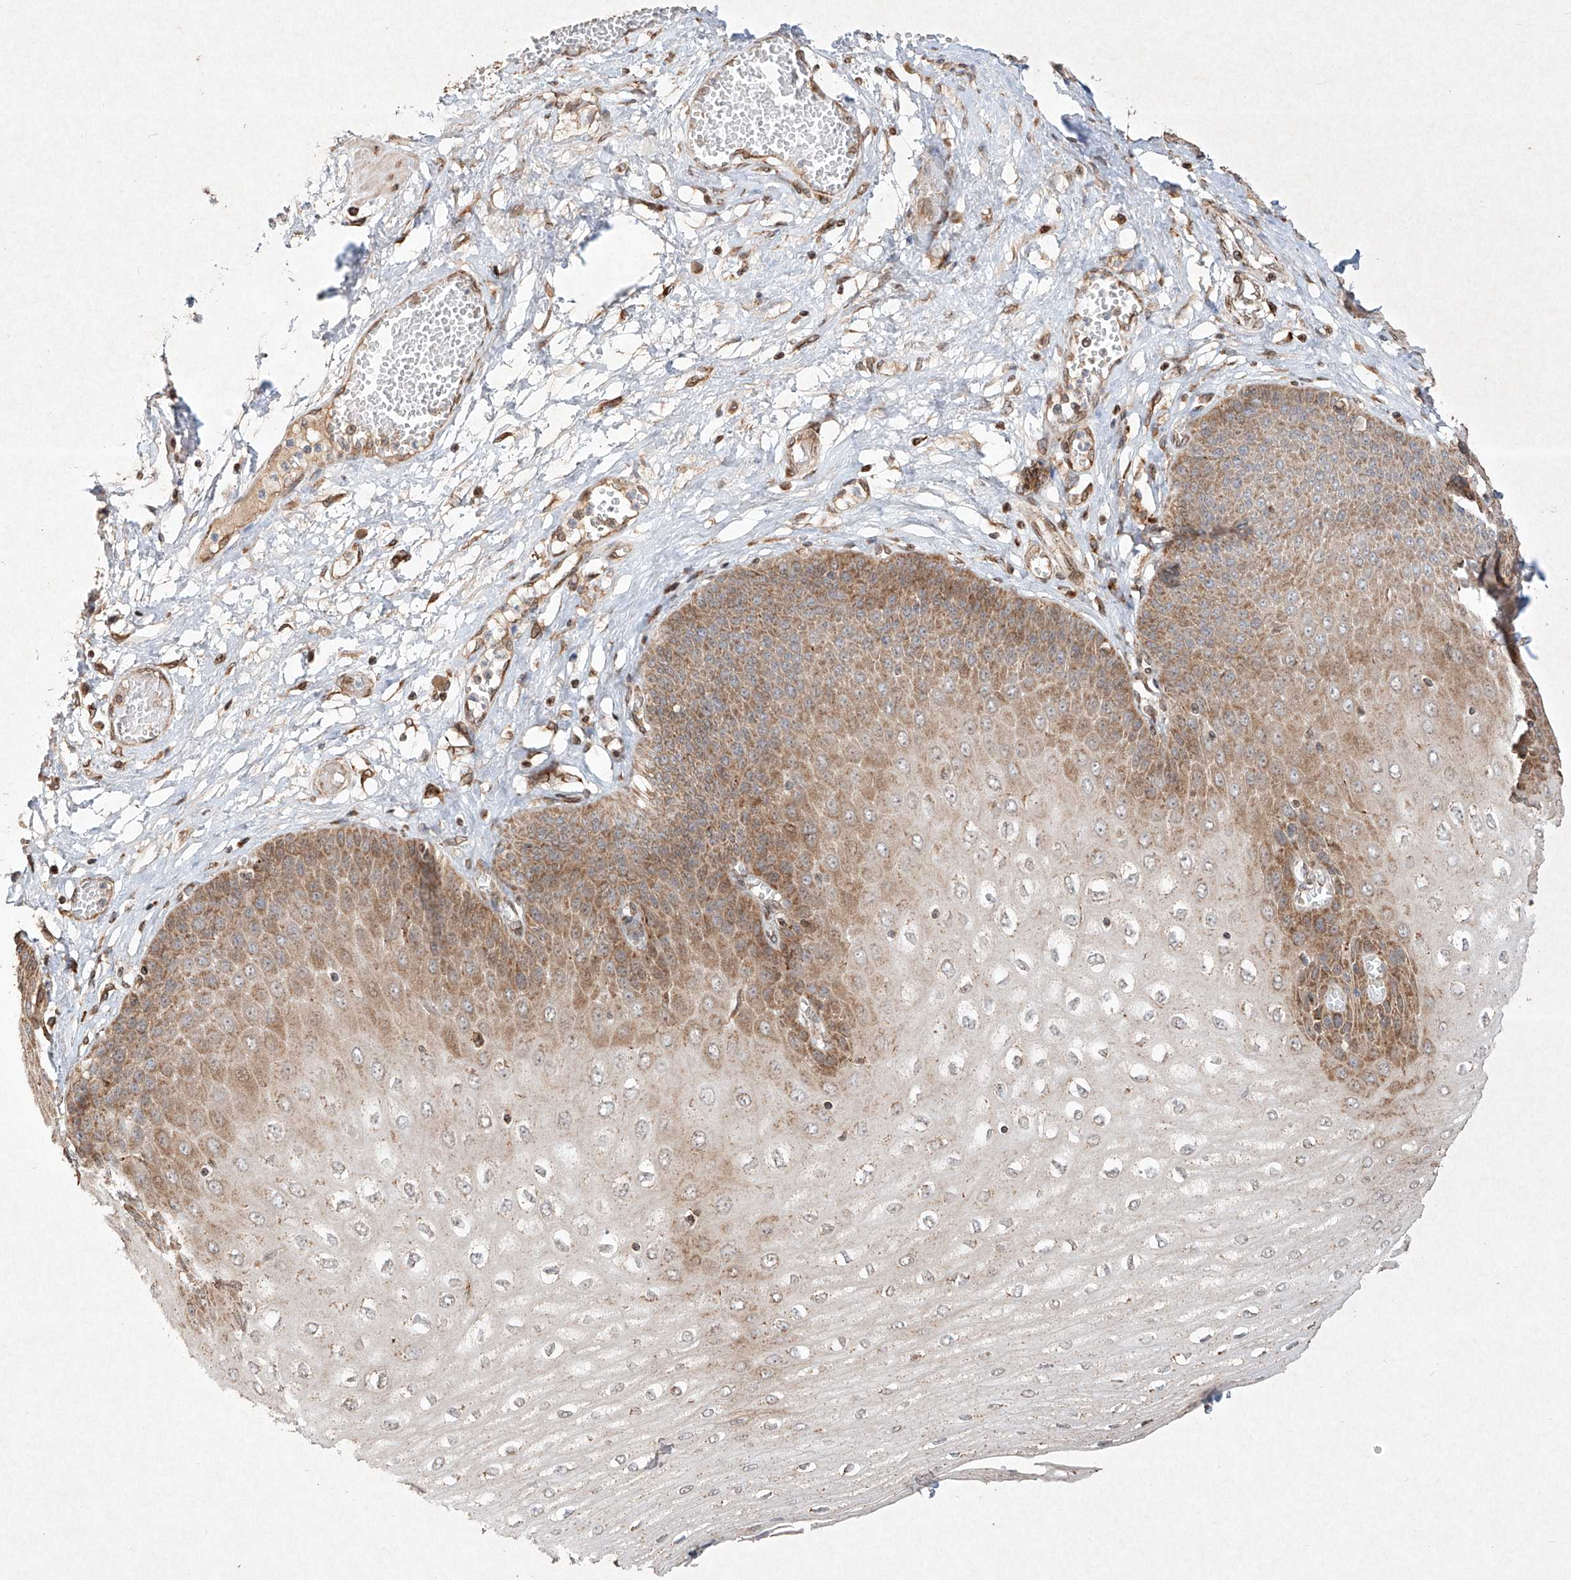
{"staining": {"intensity": "moderate", "quantity": "25%-75%", "location": "cytoplasmic/membranous"}, "tissue": "esophagus", "cell_type": "Squamous epithelial cells", "image_type": "normal", "snomed": [{"axis": "morphology", "description": "Normal tissue, NOS"}, {"axis": "topography", "description": "Esophagus"}], "caption": "IHC micrograph of unremarkable human esophagus stained for a protein (brown), which displays medium levels of moderate cytoplasmic/membranous staining in approximately 25%-75% of squamous epithelial cells.", "gene": "SEMA3B", "patient": {"sex": "male", "age": 60}}